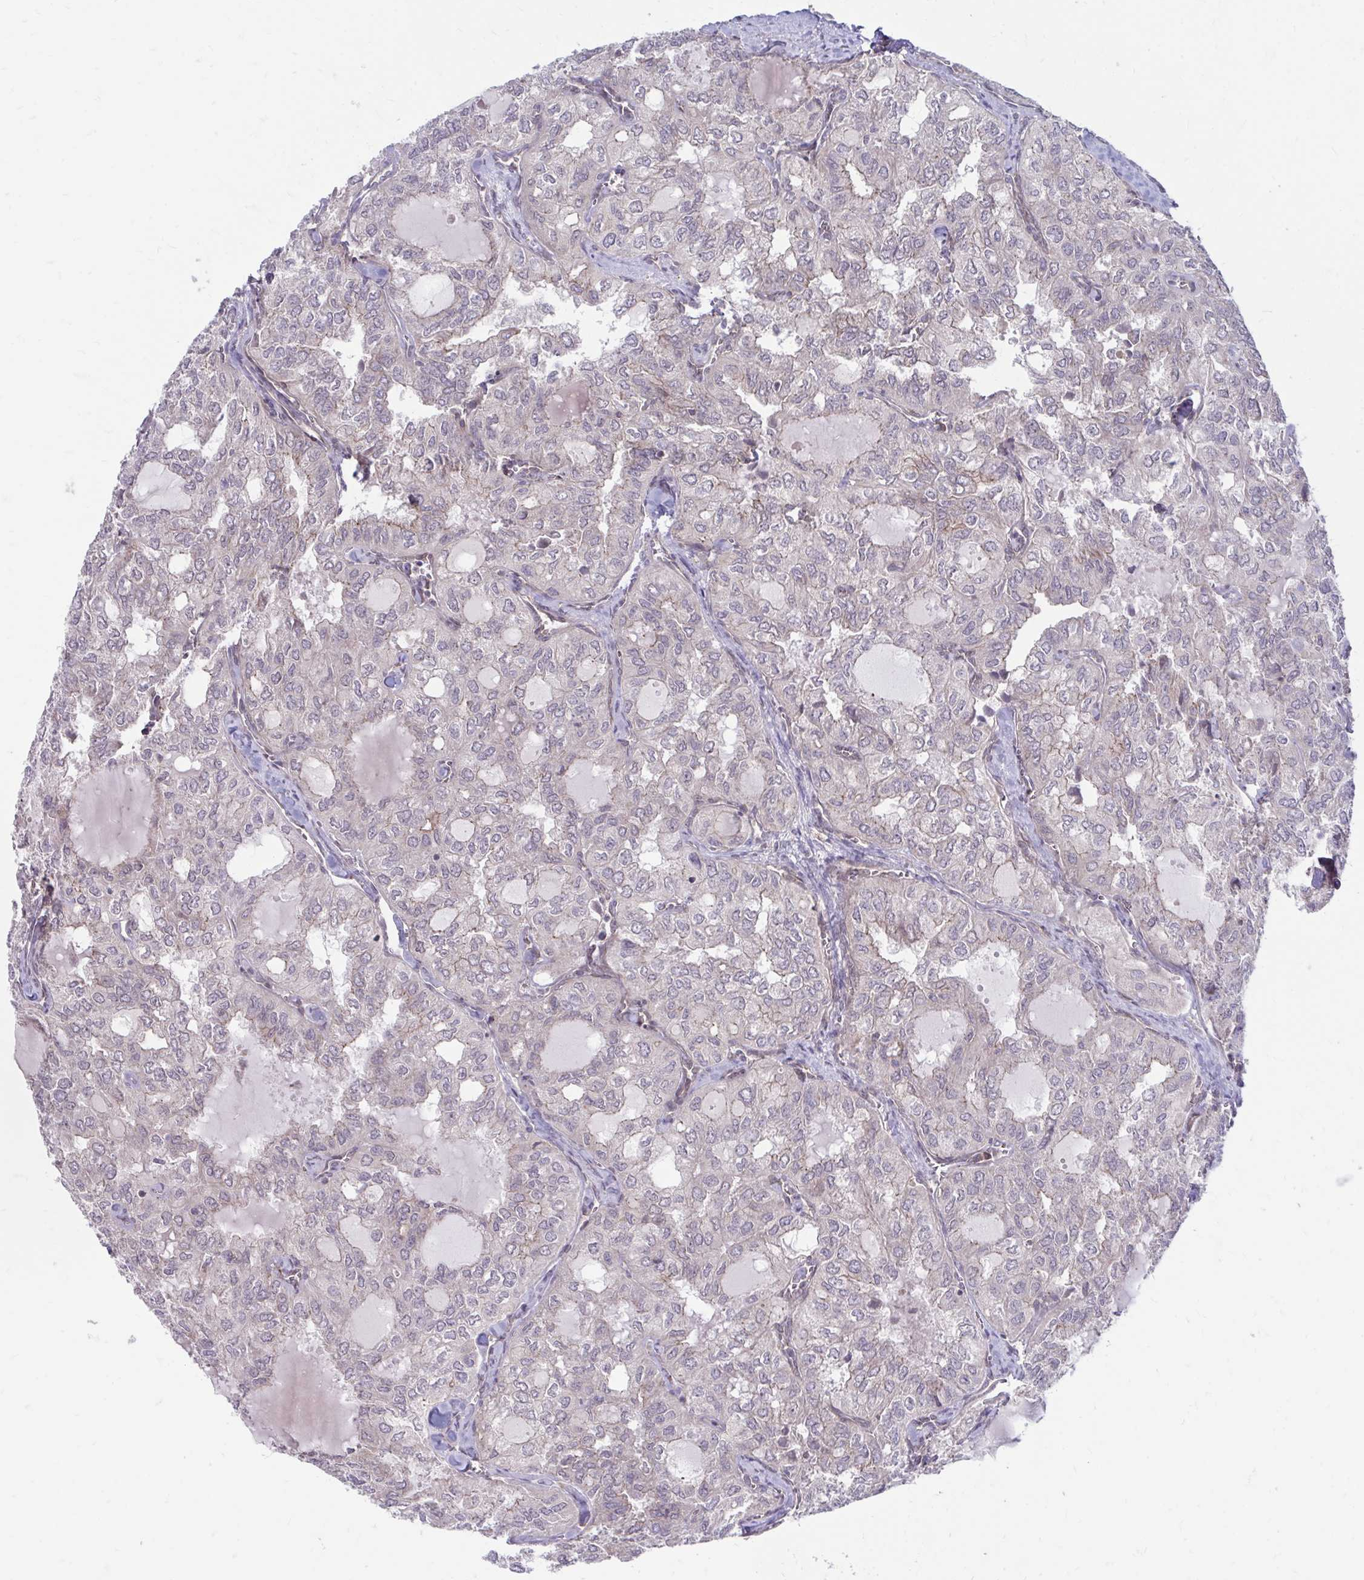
{"staining": {"intensity": "negative", "quantity": "none", "location": "none"}, "tissue": "thyroid cancer", "cell_type": "Tumor cells", "image_type": "cancer", "snomed": [{"axis": "morphology", "description": "Follicular adenoma carcinoma, NOS"}, {"axis": "topography", "description": "Thyroid gland"}], "caption": "Immunohistochemical staining of human thyroid cancer displays no significant expression in tumor cells. (Stains: DAB immunohistochemistry (IHC) with hematoxylin counter stain, Microscopy: brightfield microscopy at high magnification).", "gene": "ITPR2", "patient": {"sex": "male", "age": 75}}